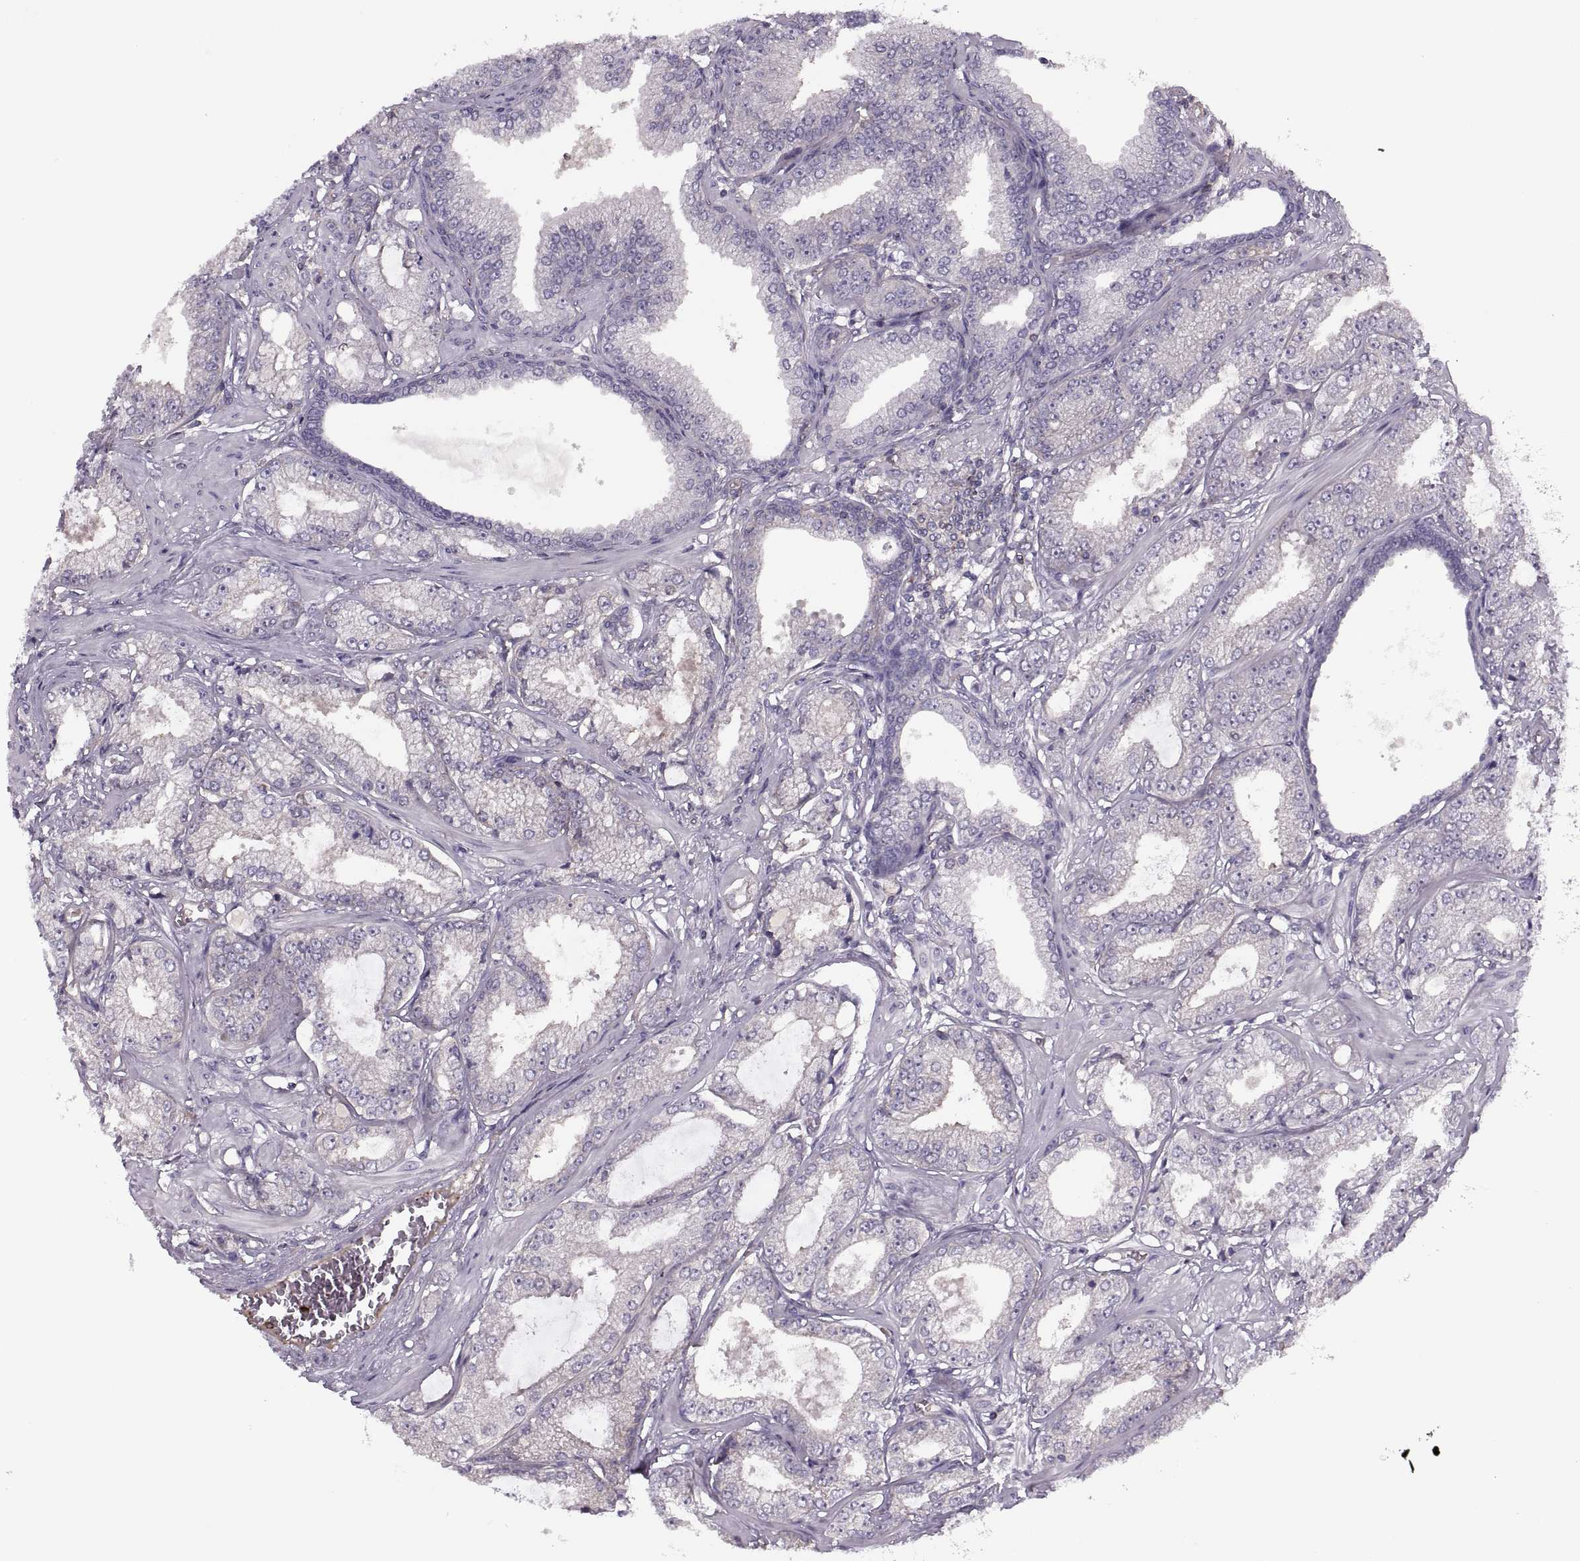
{"staining": {"intensity": "negative", "quantity": "none", "location": "none"}, "tissue": "prostate cancer", "cell_type": "Tumor cells", "image_type": "cancer", "snomed": [{"axis": "morphology", "description": "Adenocarcinoma, NOS"}, {"axis": "topography", "description": "Prostate"}], "caption": "The immunohistochemistry (IHC) micrograph has no significant staining in tumor cells of prostate adenocarcinoma tissue.", "gene": "SLC2A3", "patient": {"sex": "male", "age": 64}}